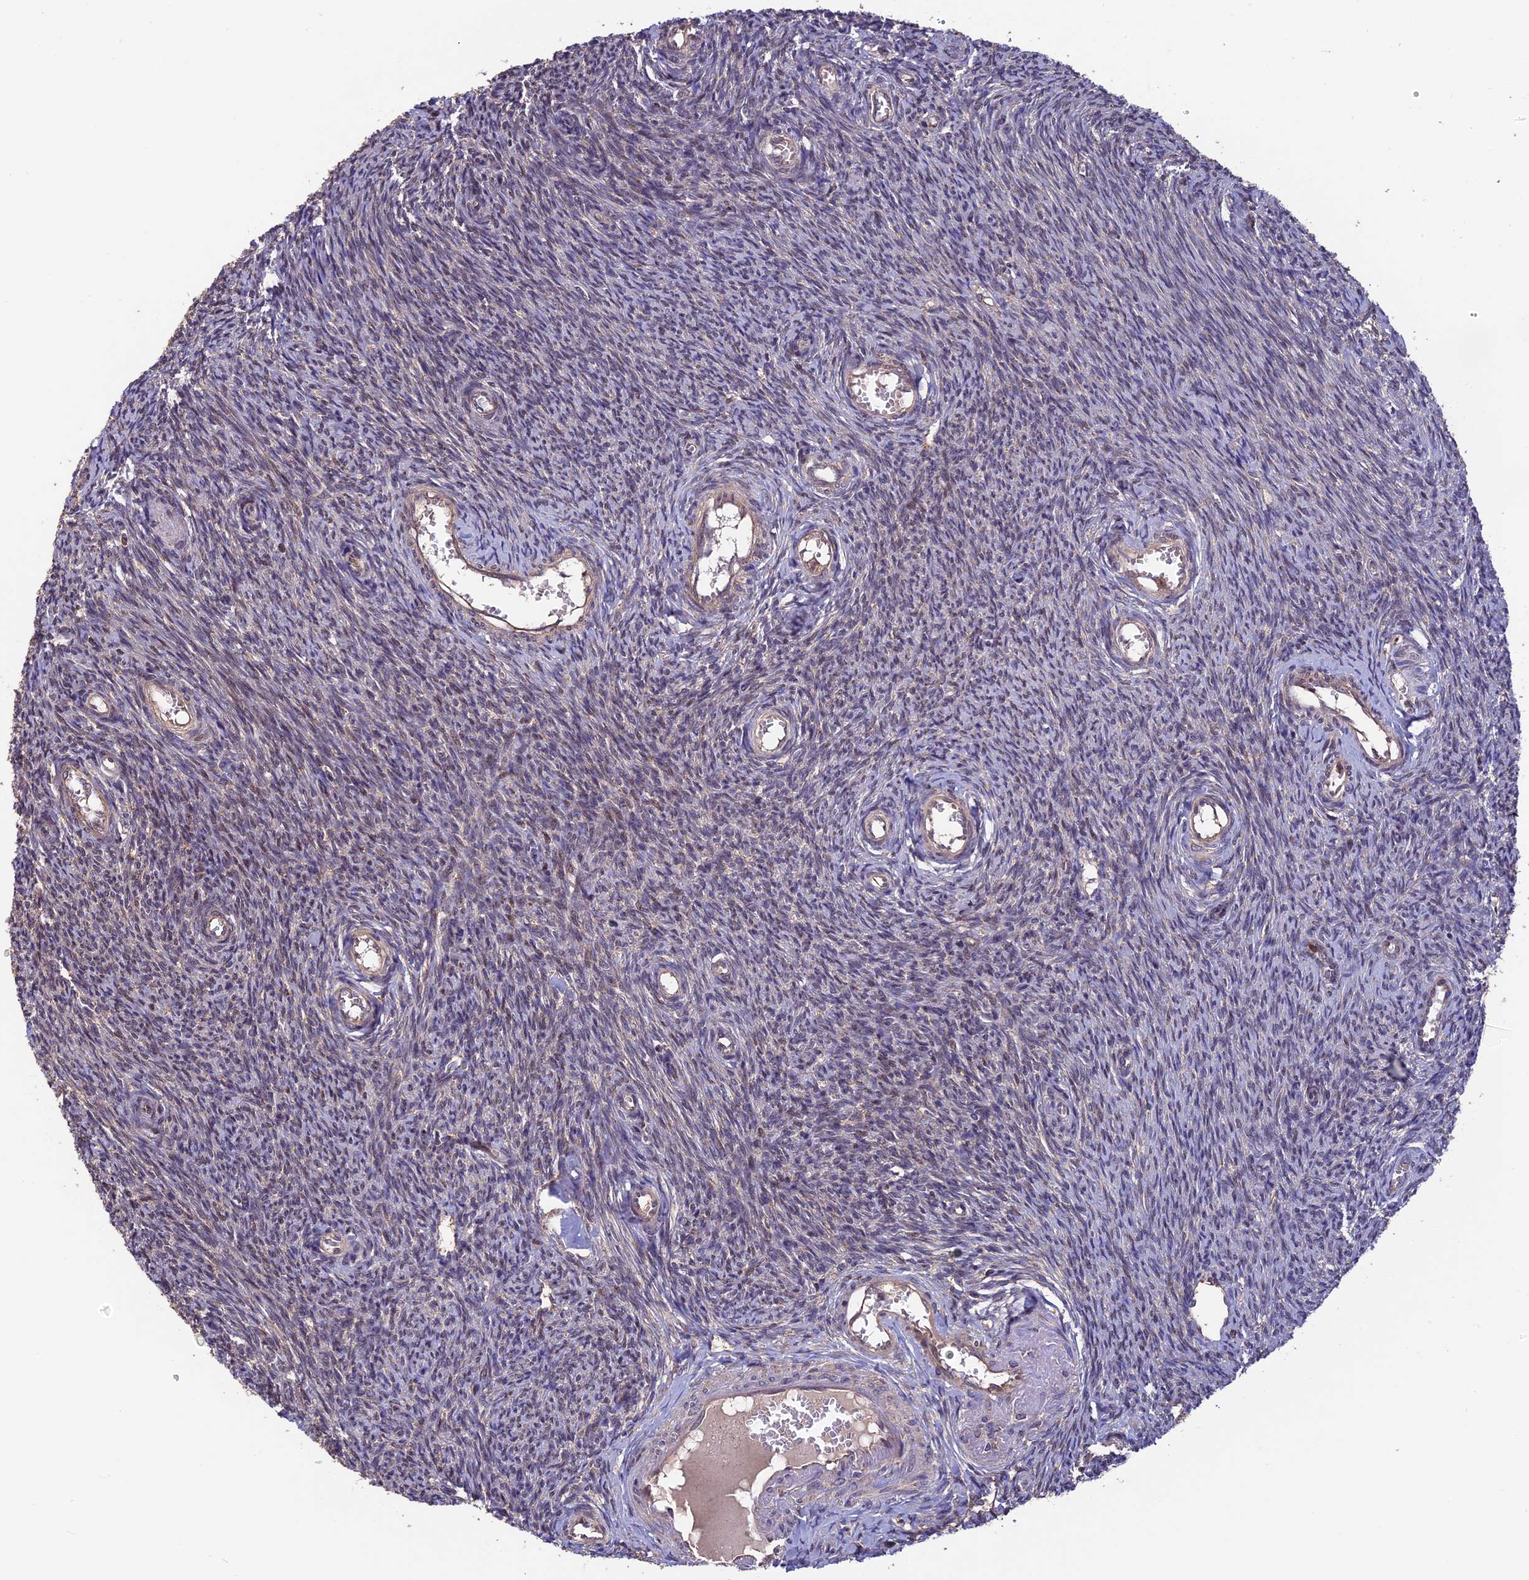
{"staining": {"intensity": "negative", "quantity": "none", "location": "none"}, "tissue": "ovary", "cell_type": "Ovarian stroma cells", "image_type": "normal", "snomed": [{"axis": "morphology", "description": "Normal tissue, NOS"}, {"axis": "topography", "description": "Ovary"}], "caption": "Photomicrograph shows no significant protein expression in ovarian stroma cells of benign ovary. (DAB IHC, high magnification).", "gene": "PKD2L2", "patient": {"sex": "female", "age": 44}}